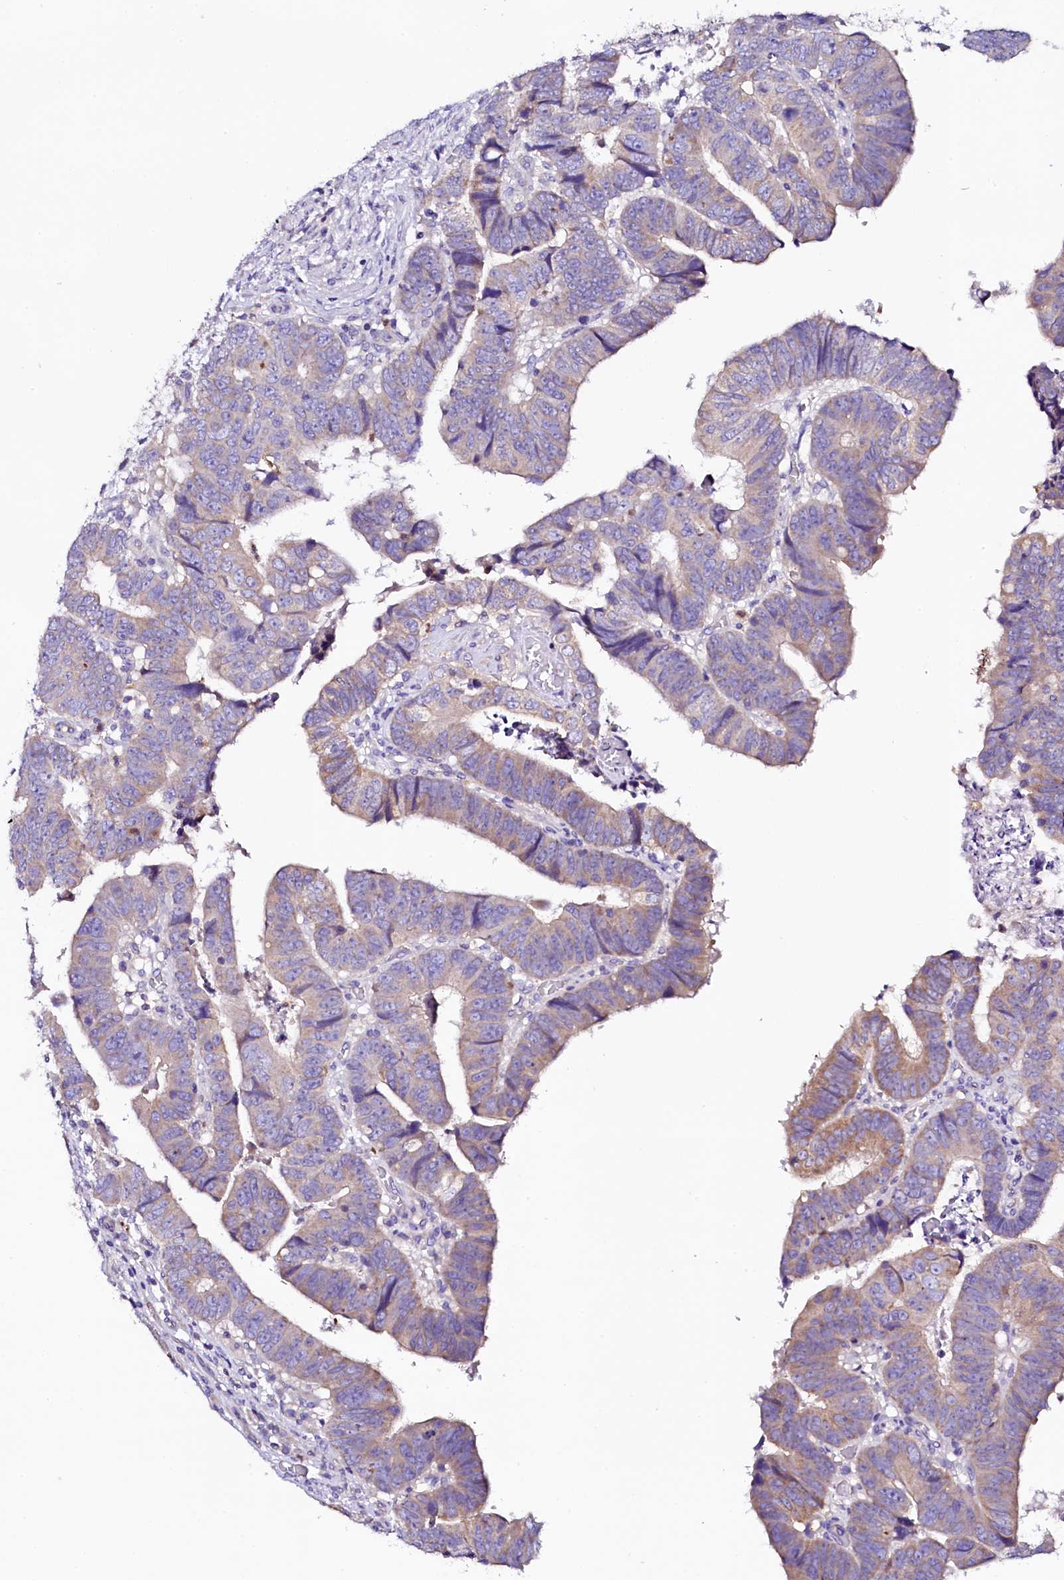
{"staining": {"intensity": "moderate", "quantity": "<25%", "location": "cytoplasmic/membranous"}, "tissue": "colorectal cancer", "cell_type": "Tumor cells", "image_type": "cancer", "snomed": [{"axis": "morphology", "description": "Normal tissue, NOS"}, {"axis": "morphology", "description": "Adenocarcinoma, NOS"}, {"axis": "topography", "description": "Rectum"}], "caption": "Immunohistochemistry image of human colorectal adenocarcinoma stained for a protein (brown), which demonstrates low levels of moderate cytoplasmic/membranous positivity in approximately <25% of tumor cells.", "gene": "NAA16", "patient": {"sex": "female", "age": 65}}